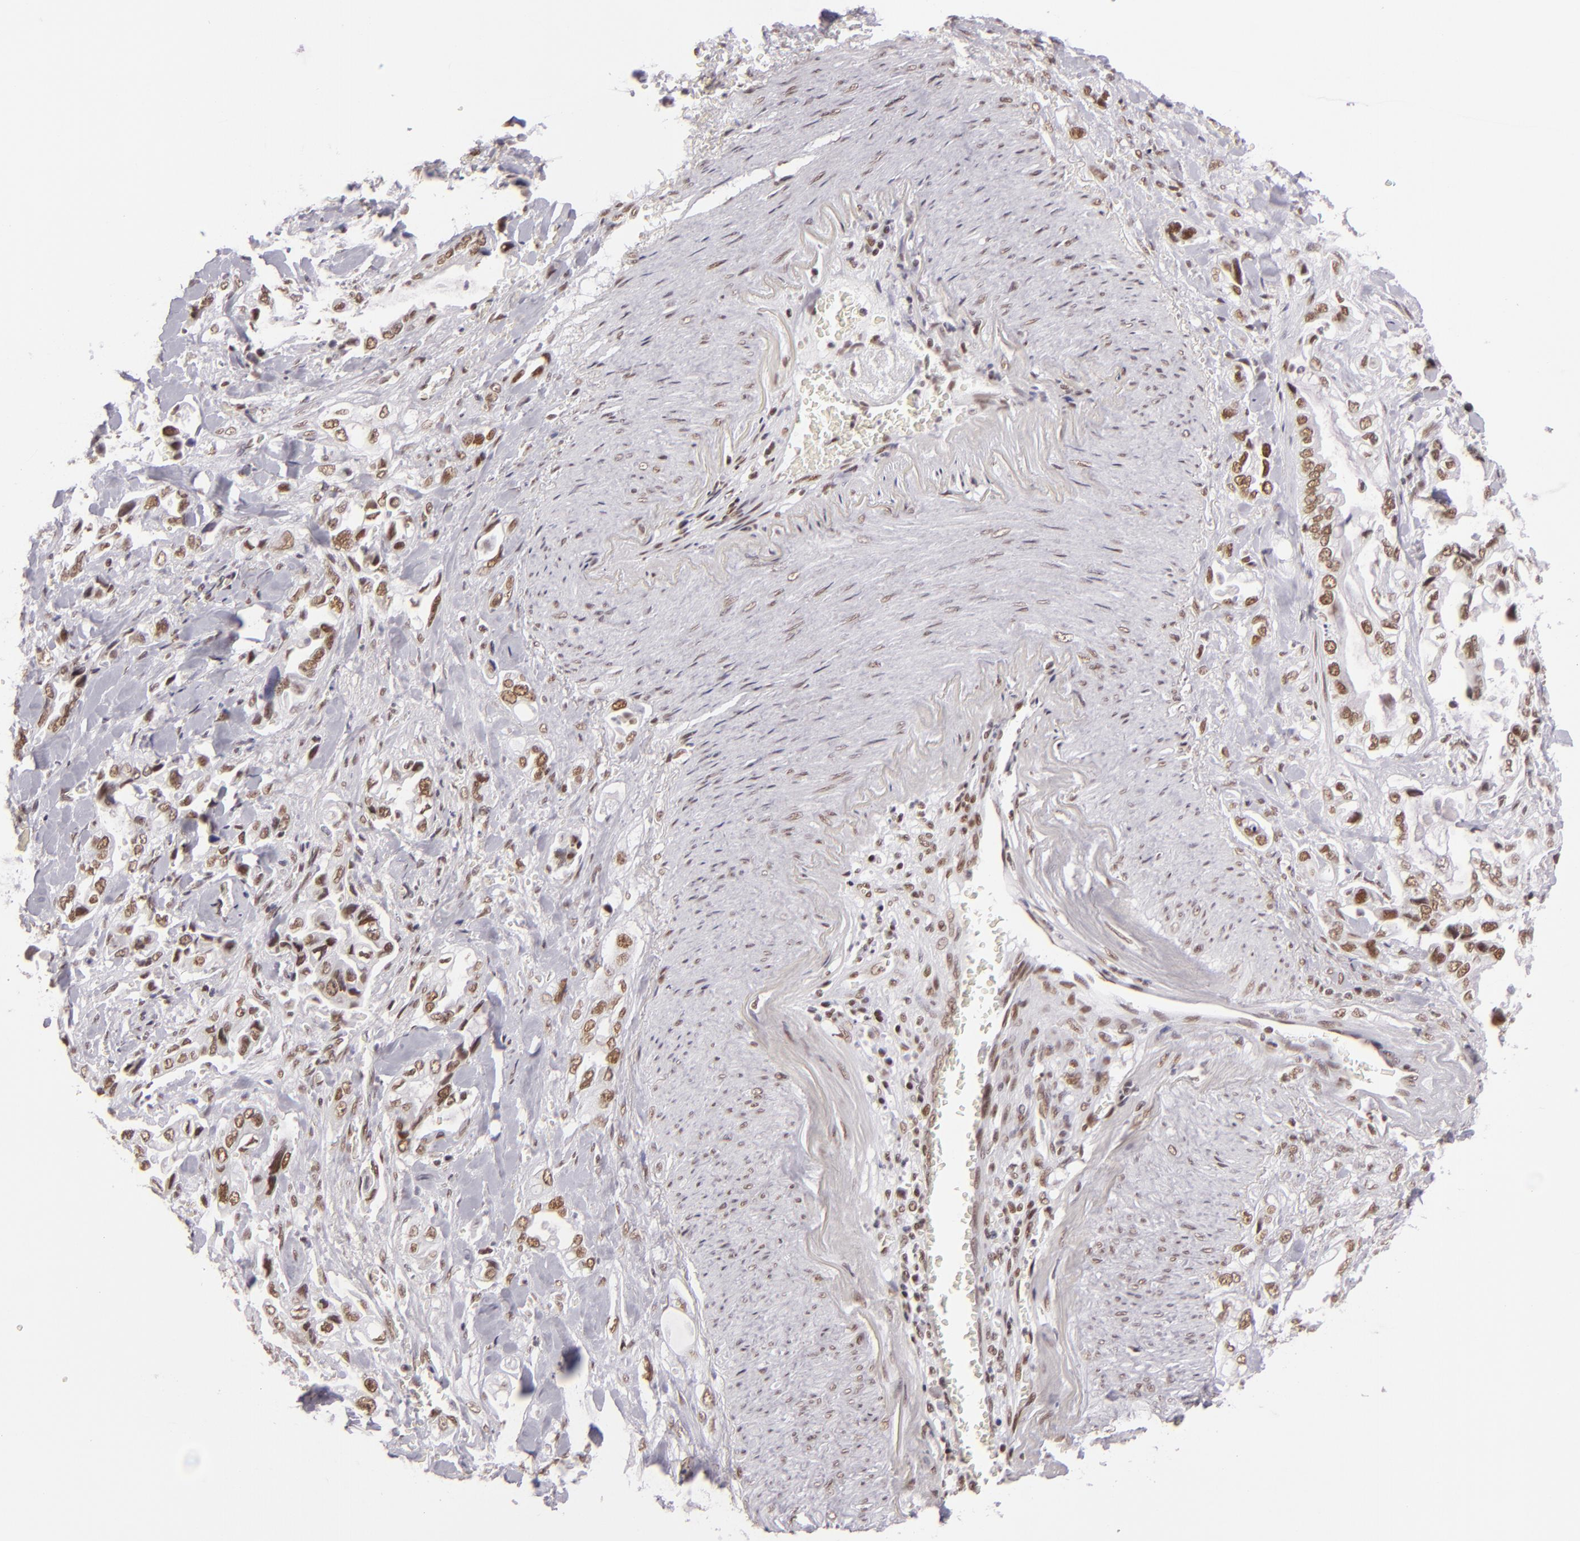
{"staining": {"intensity": "moderate", "quantity": ">75%", "location": "nuclear"}, "tissue": "pancreatic cancer", "cell_type": "Tumor cells", "image_type": "cancer", "snomed": [{"axis": "morphology", "description": "Adenocarcinoma, NOS"}, {"axis": "topography", "description": "Pancreas"}], "caption": "Immunohistochemistry of pancreatic cancer shows medium levels of moderate nuclear expression in about >75% of tumor cells.", "gene": "BRD8", "patient": {"sex": "male", "age": 69}}